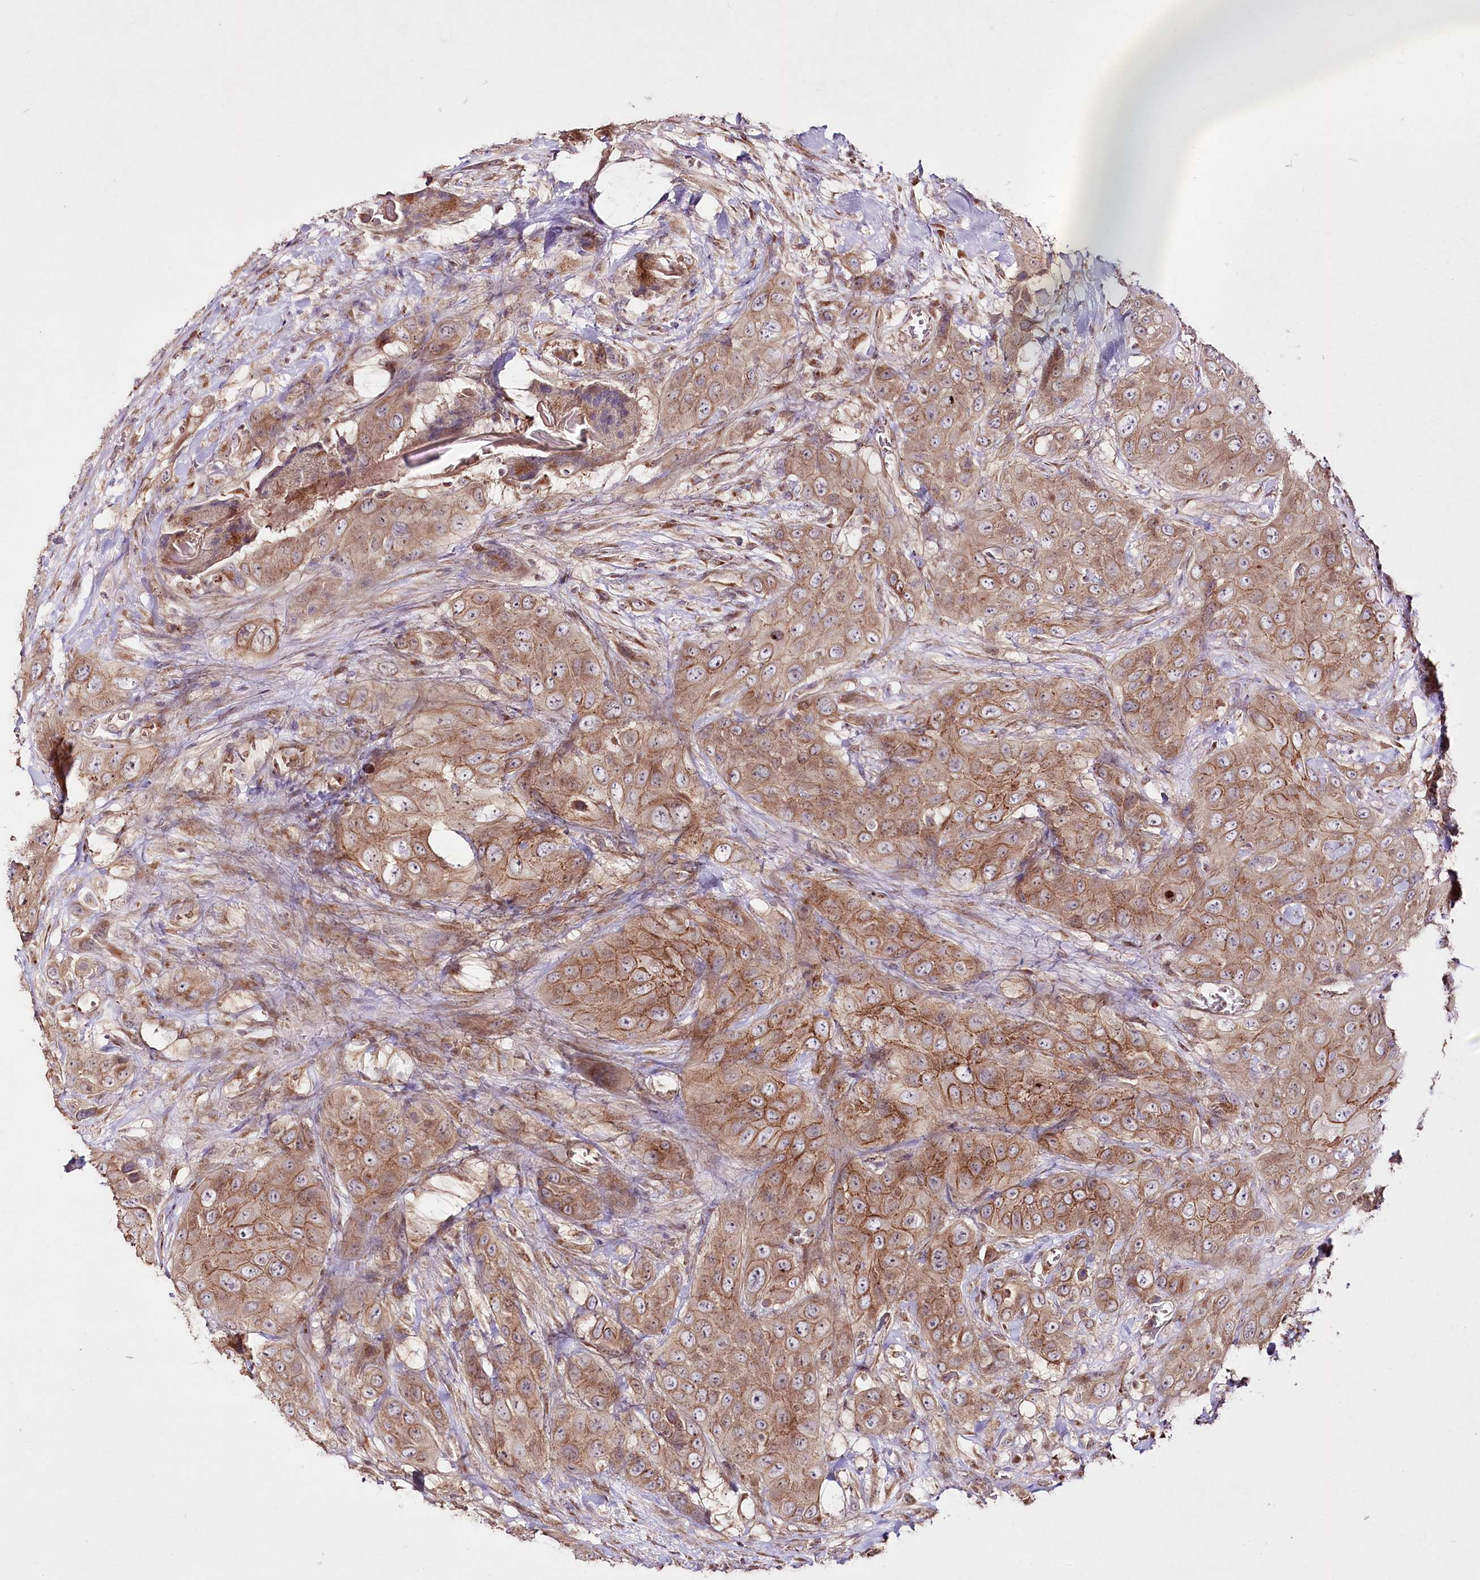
{"staining": {"intensity": "moderate", "quantity": ">75%", "location": "cytoplasmic/membranous"}, "tissue": "head and neck cancer", "cell_type": "Tumor cells", "image_type": "cancer", "snomed": [{"axis": "morphology", "description": "Squamous cell carcinoma, NOS"}, {"axis": "topography", "description": "Head-Neck"}], "caption": "This photomicrograph exhibits immunohistochemistry (IHC) staining of human squamous cell carcinoma (head and neck), with medium moderate cytoplasmic/membranous staining in about >75% of tumor cells.", "gene": "REXO2", "patient": {"sex": "male", "age": 81}}